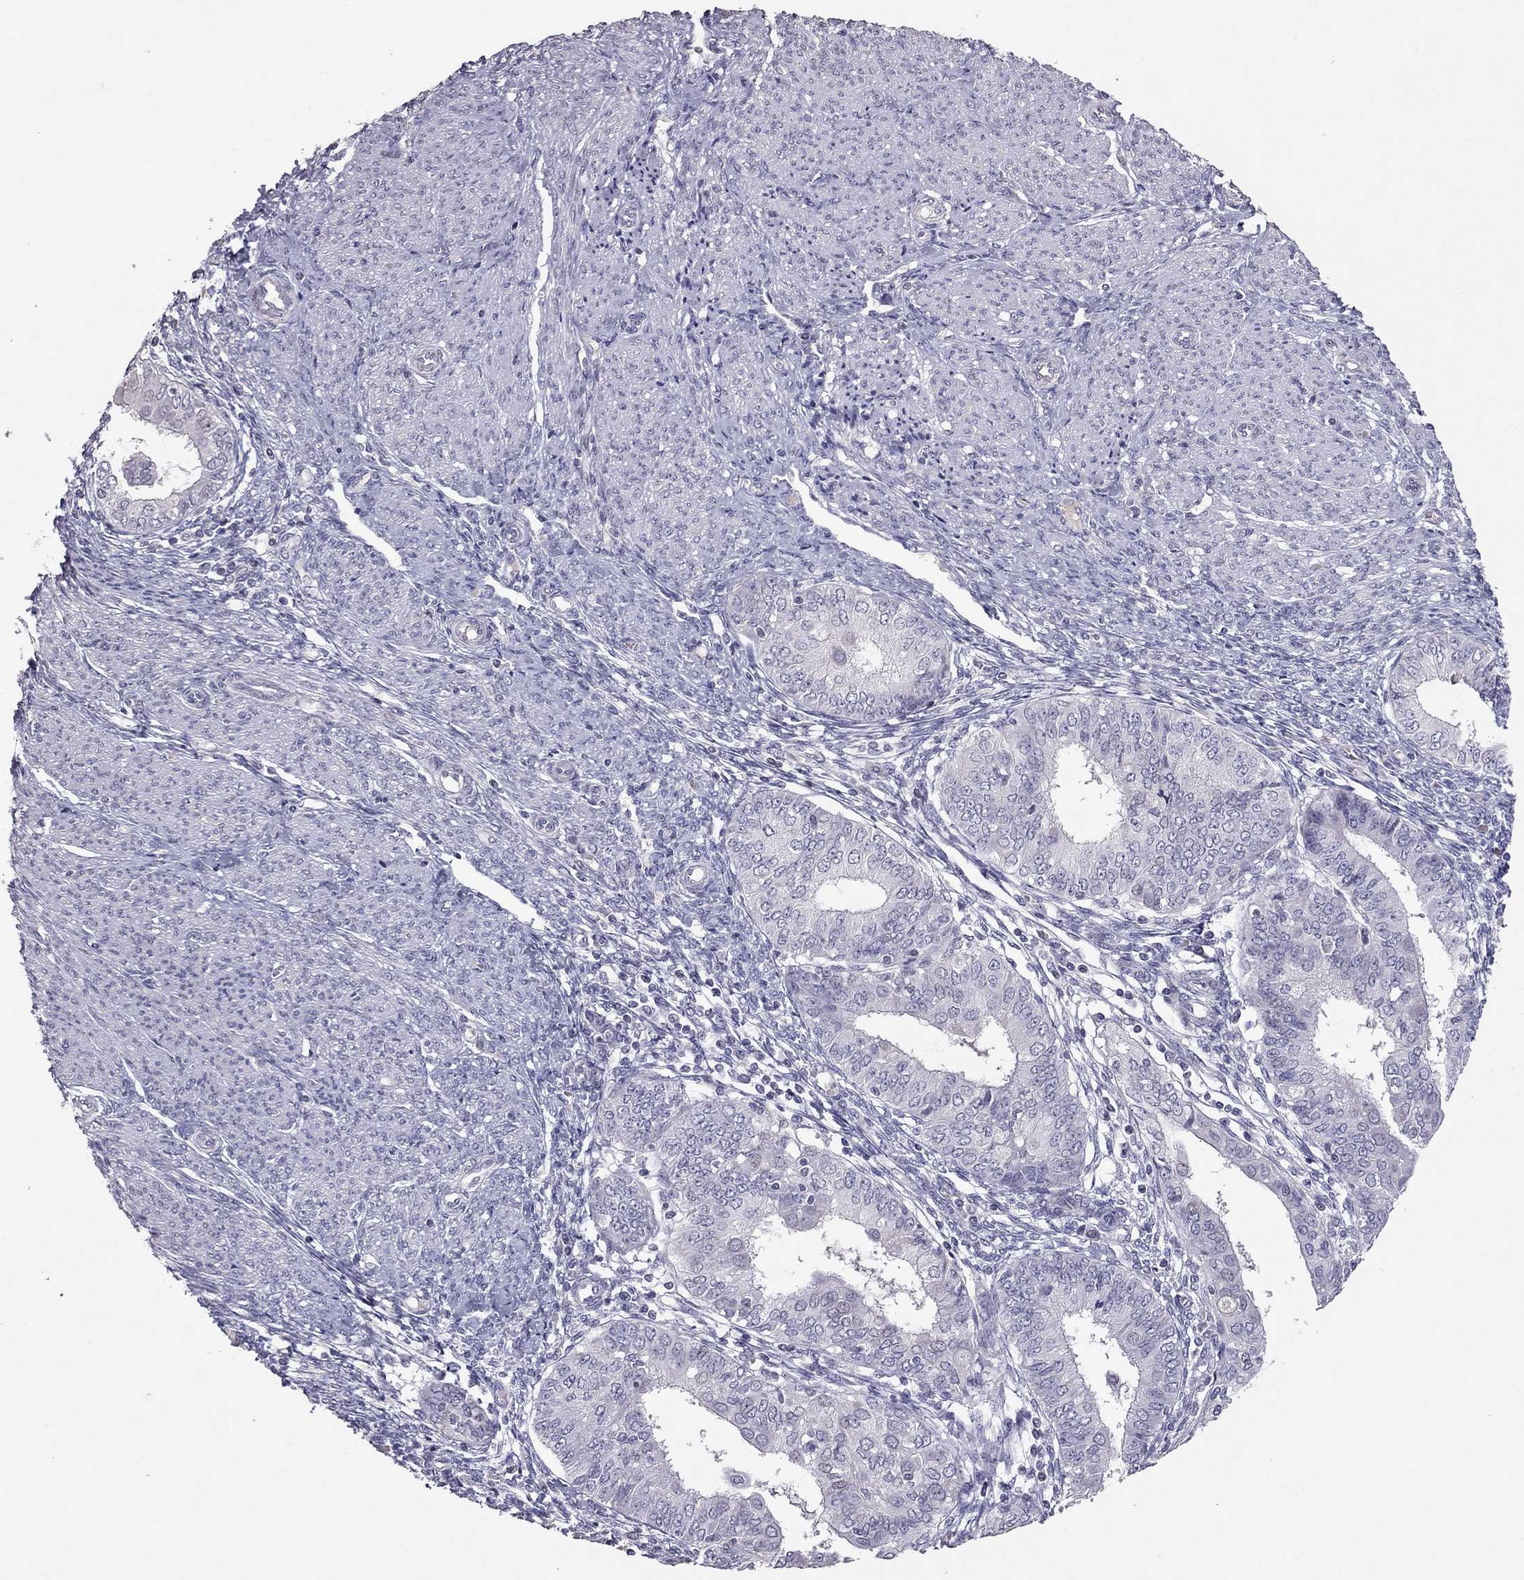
{"staining": {"intensity": "negative", "quantity": "none", "location": "none"}, "tissue": "endometrial cancer", "cell_type": "Tumor cells", "image_type": "cancer", "snomed": [{"axis": "morphology", "description": "Adenocarcinoma, NOS"}, {"axis": "topography", "description": "Endometrium"}], "caption": "Tumor cells are negative for protein expression in human endometrial cancer (adenocarcinoma).", "gene": "TSHB", "patient": {"sex": "female", "age": 68}}